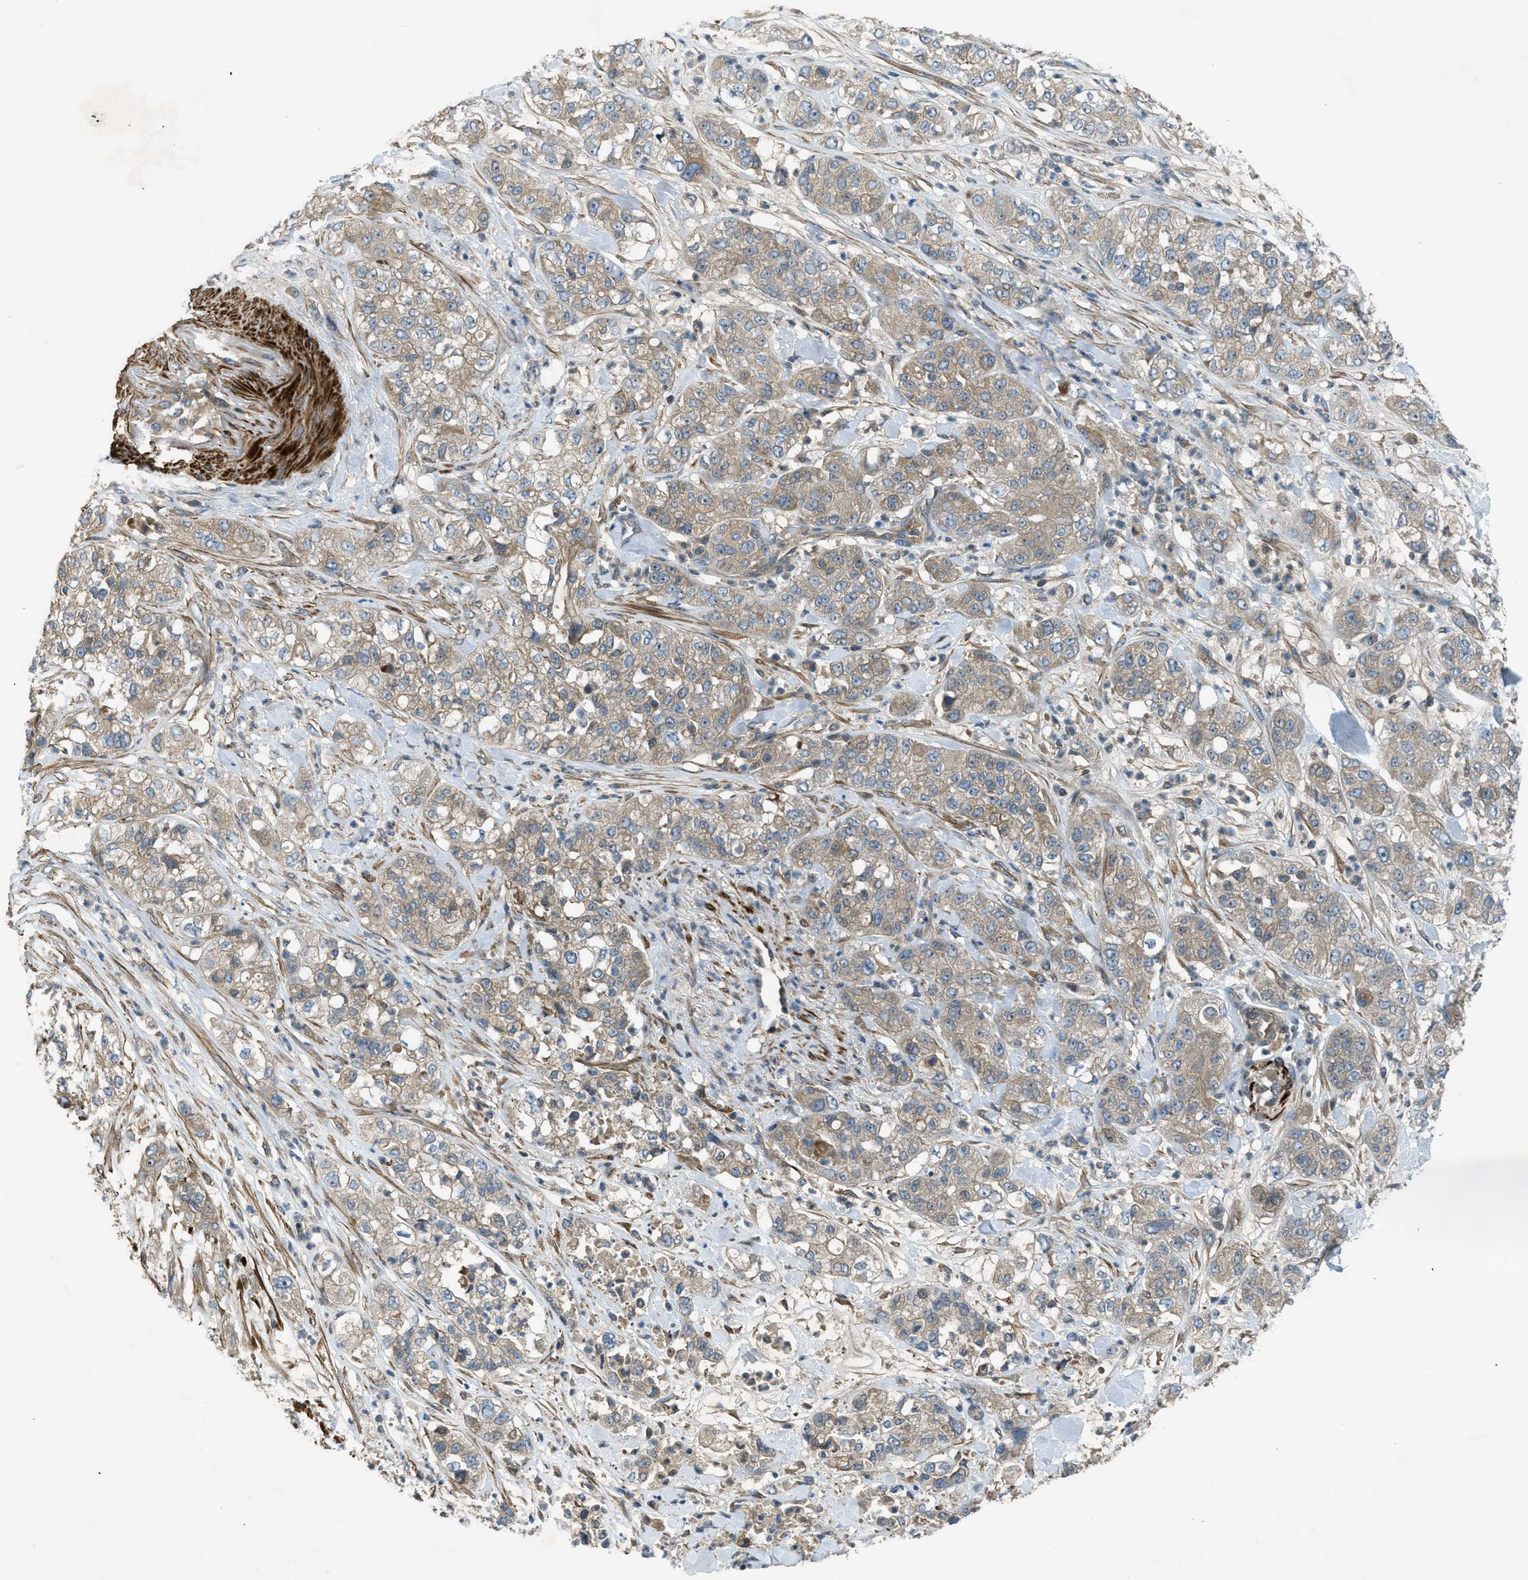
{"staining": {"intensity": "weak", "quantity": ">75%", "location": "cytoplasmic/membranous"}, "tissue": "pancreatic cancer", "cell_type": "Tumor cells", "image_type": "cancer", "snomed": [{"axis": "morphology", "description": "Adenocarcinoma, NOS"}, {"axis": "topography", "description": "Pancreas"}], "caption": "The micrograph demonstrates immunohistochemical staining of pancreatic cancer. There is weak cytoplasmic/membranous staining is identified in approximately >75% of tumor cells. (Brightfield microscopy of DAB IHC at high magnification).", "gene": "VEZT", "patient": {"sex": "female", "age": 78}}